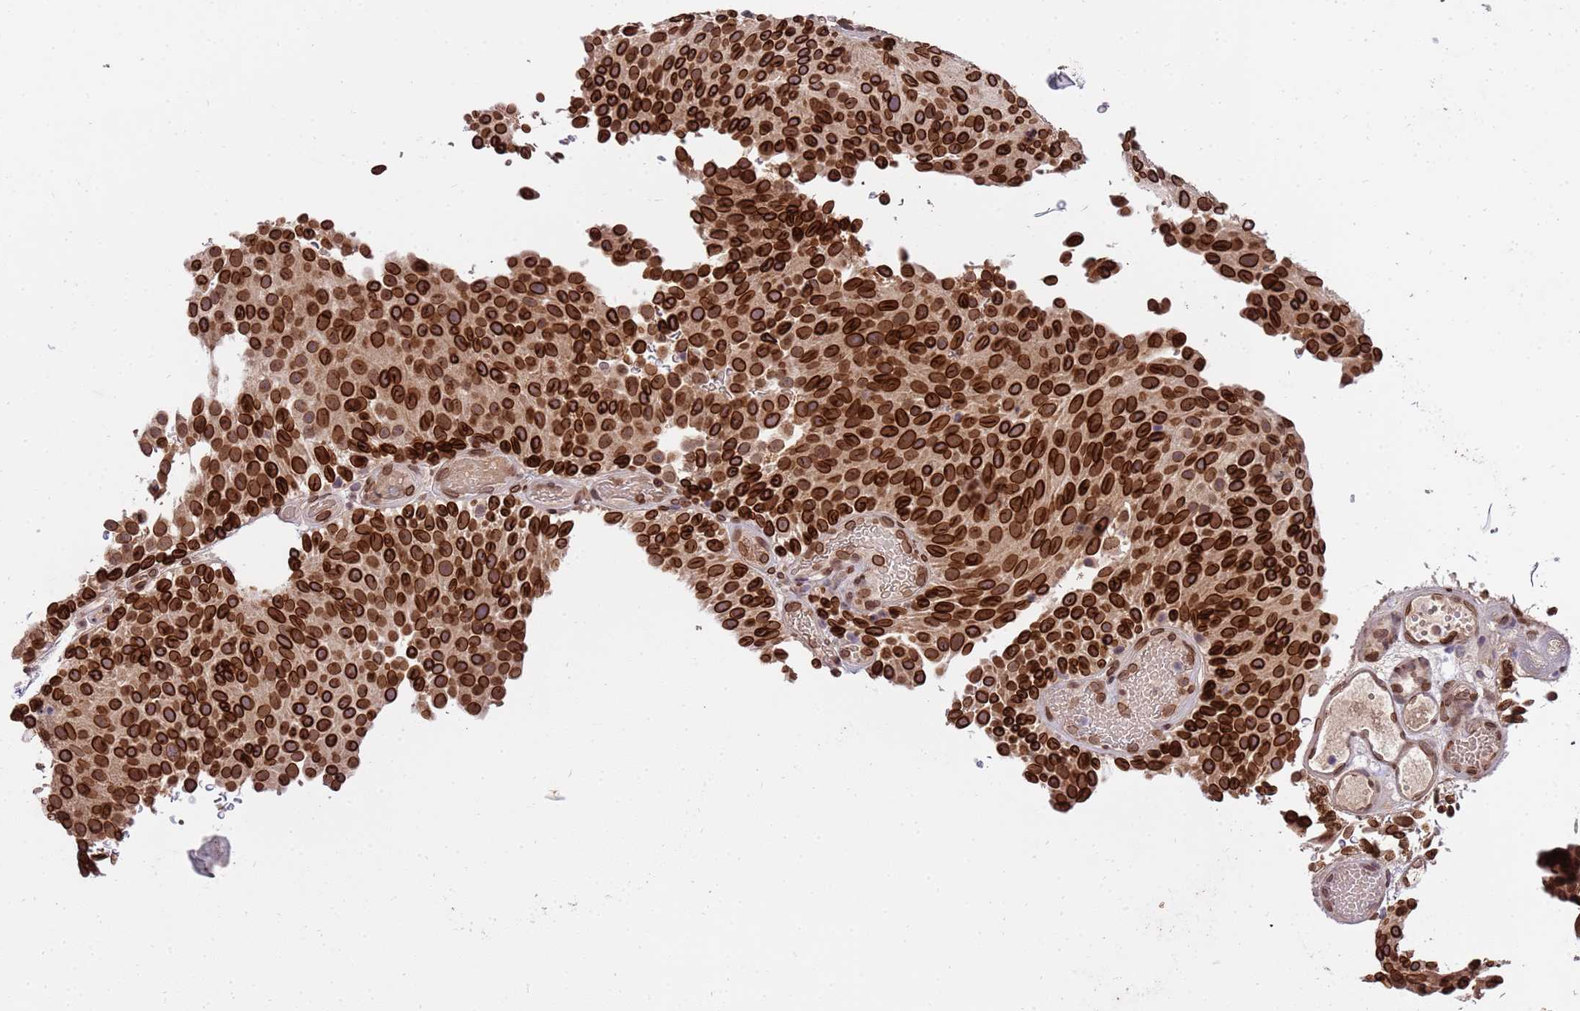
{"staining": {"intensity": "strong", "quantity": ">75%", "location": "cytoplasmic/membranous,nuclear"}, "tissue": "urothelial cancer", "cell_type": "Tumor cells", "image_type": "cancer", "snomed": [{"axis": "morphology", "description": "Urothelial carcinoma, Low grade"}, {"axis": "topography", "description": "Urinary bladder"}], "caption": "A high-resolution image shows immunohistochemistry staining of urothelial carcinoma (low-grade), which shows strong cytoplasmic/membranous and nuclear expression in about >75% of tumor cells.", "gene": "GPR135", "patient": {"sex": "male", "age": 78}}